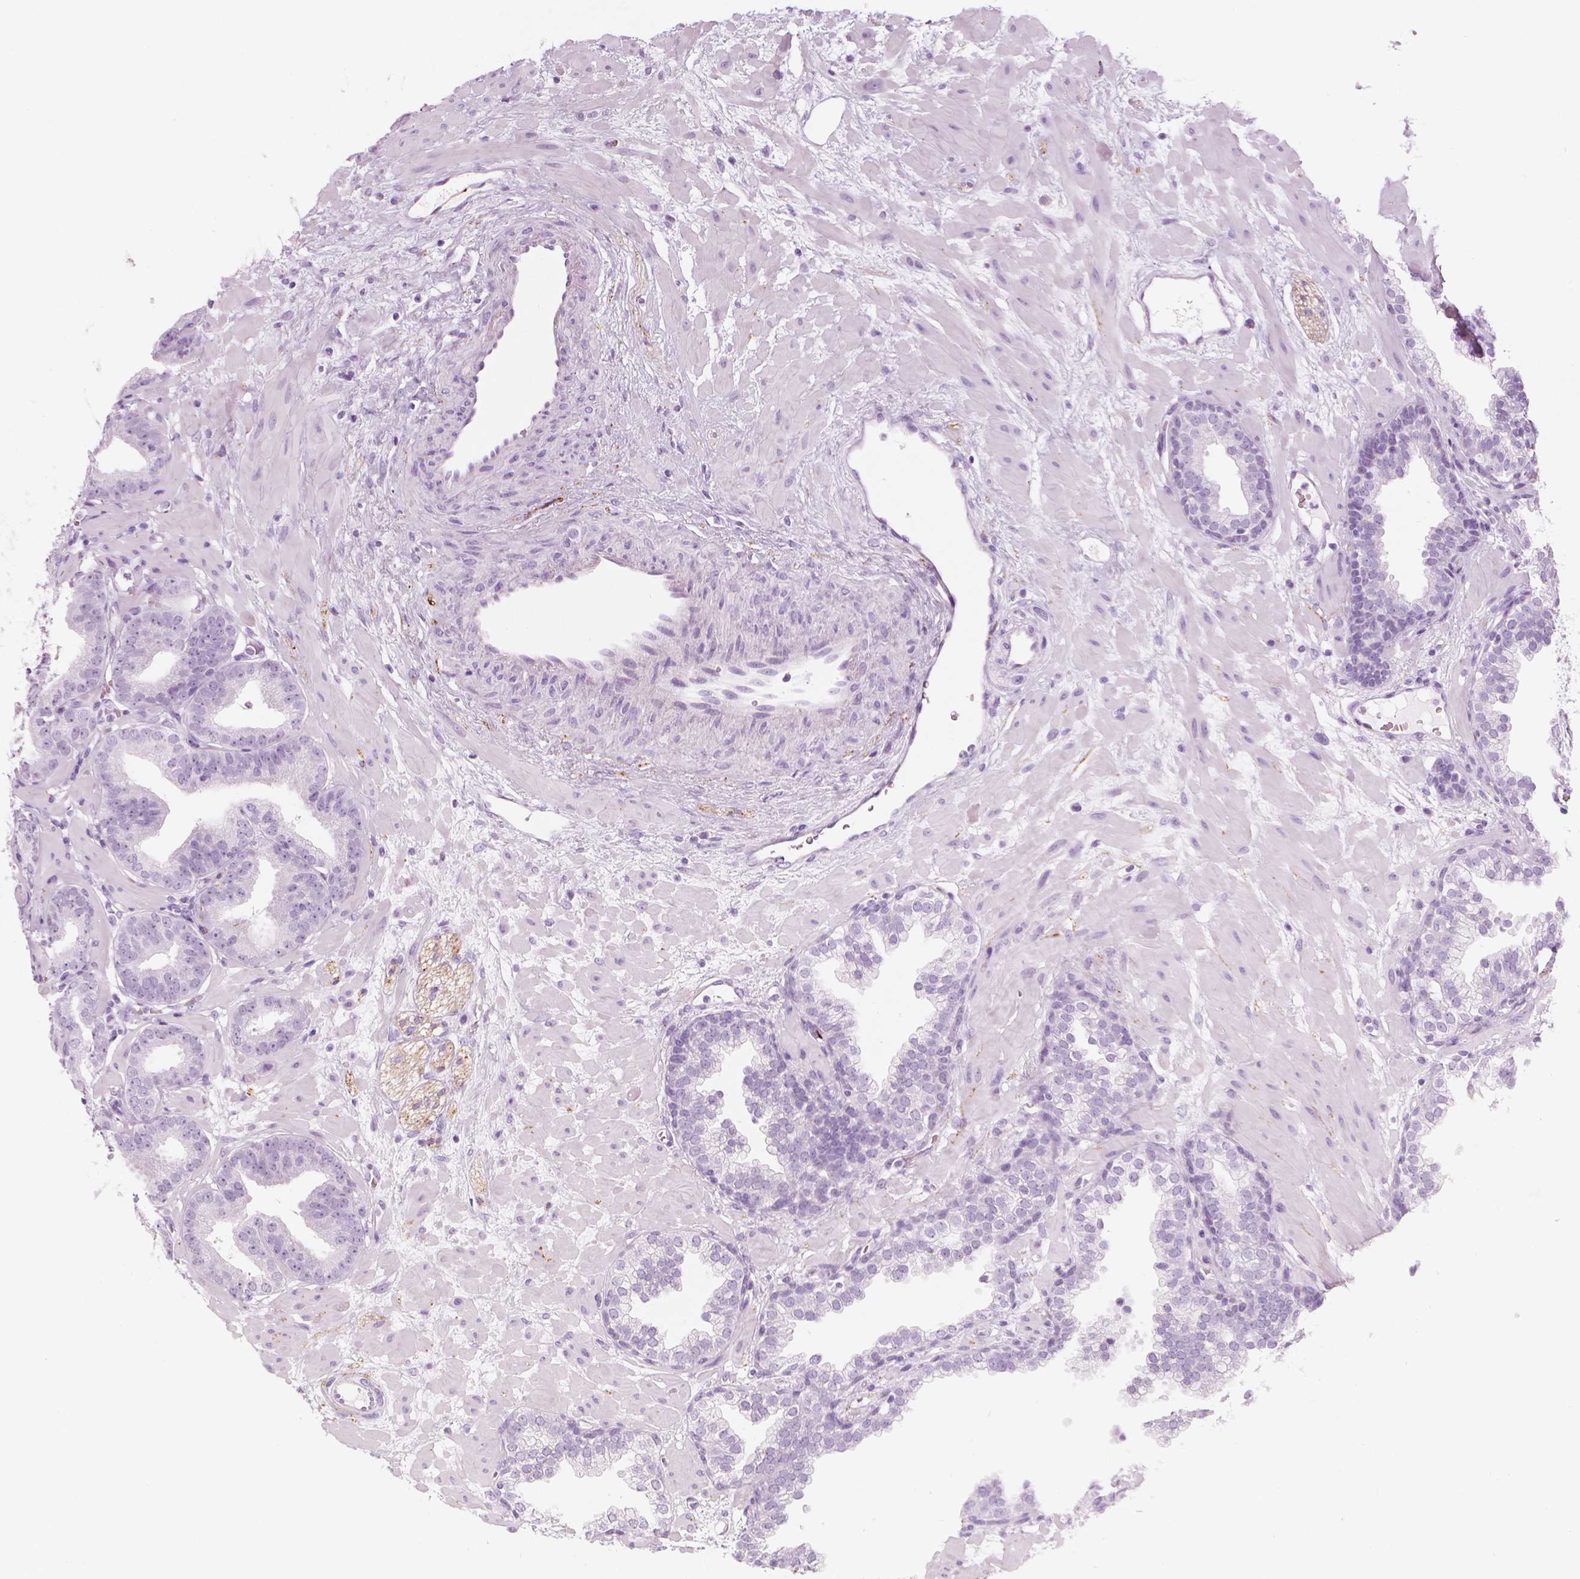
{"staining": {"intensity": "negative", "quantity": "none", "location": "none"}, "tissue": "prostate cancer", "cell_type": "Tumor cells", "image_type": "cancer", "snomed": [{"axis": "morphology", "description": "Adenocarcinoma, Low grade"}, {"axis": "topography", "description": "Prostate"}], "caption": "DAB (3,3'-diaminobenzidine) immunohistochemical staining of prostate cancer exhibits no significant positivity in tumor cells.", "gene": "SCG3", "patient": {"sex": "male", "age": 68}}